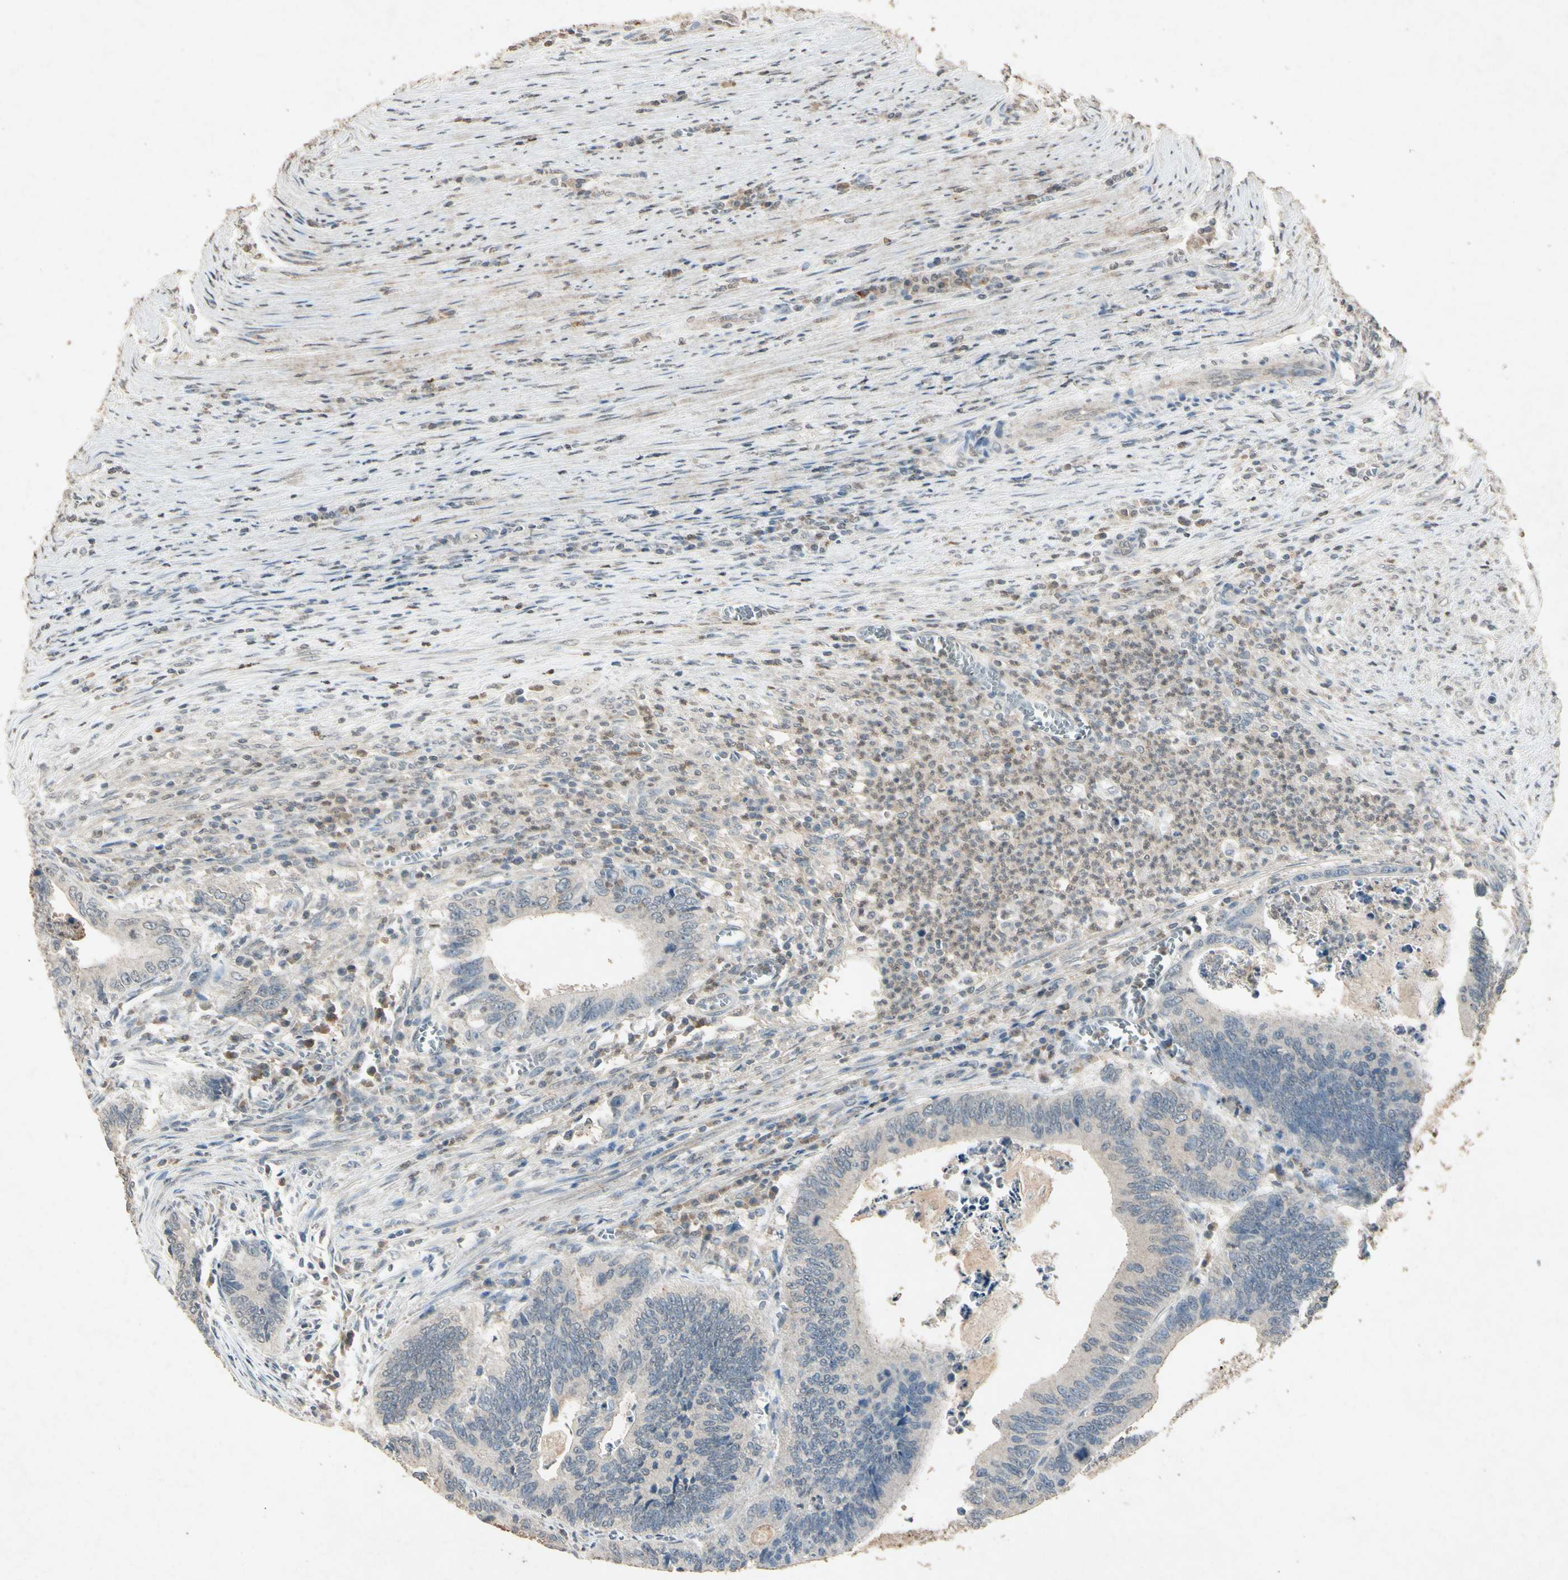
{"staining": {"intensity": "weak", "quantity": "<25%", "location": "cytoplasmic/membranous"}, "tissue": "colorectal cancer", "cell_type": "Tumor cells", "image_type": "cancer", "snomed": [{"axis": "morphology", "description": "Adenocarcinoma, NOS"}, {"axis": "topography", "description": "Colon"}], "caption": "Tumor cells are negative for brown protein staining in adenocarcinoma (colorectal).", "gene": "GPLD1", "patient": {"sex": "male", "age": 72}}